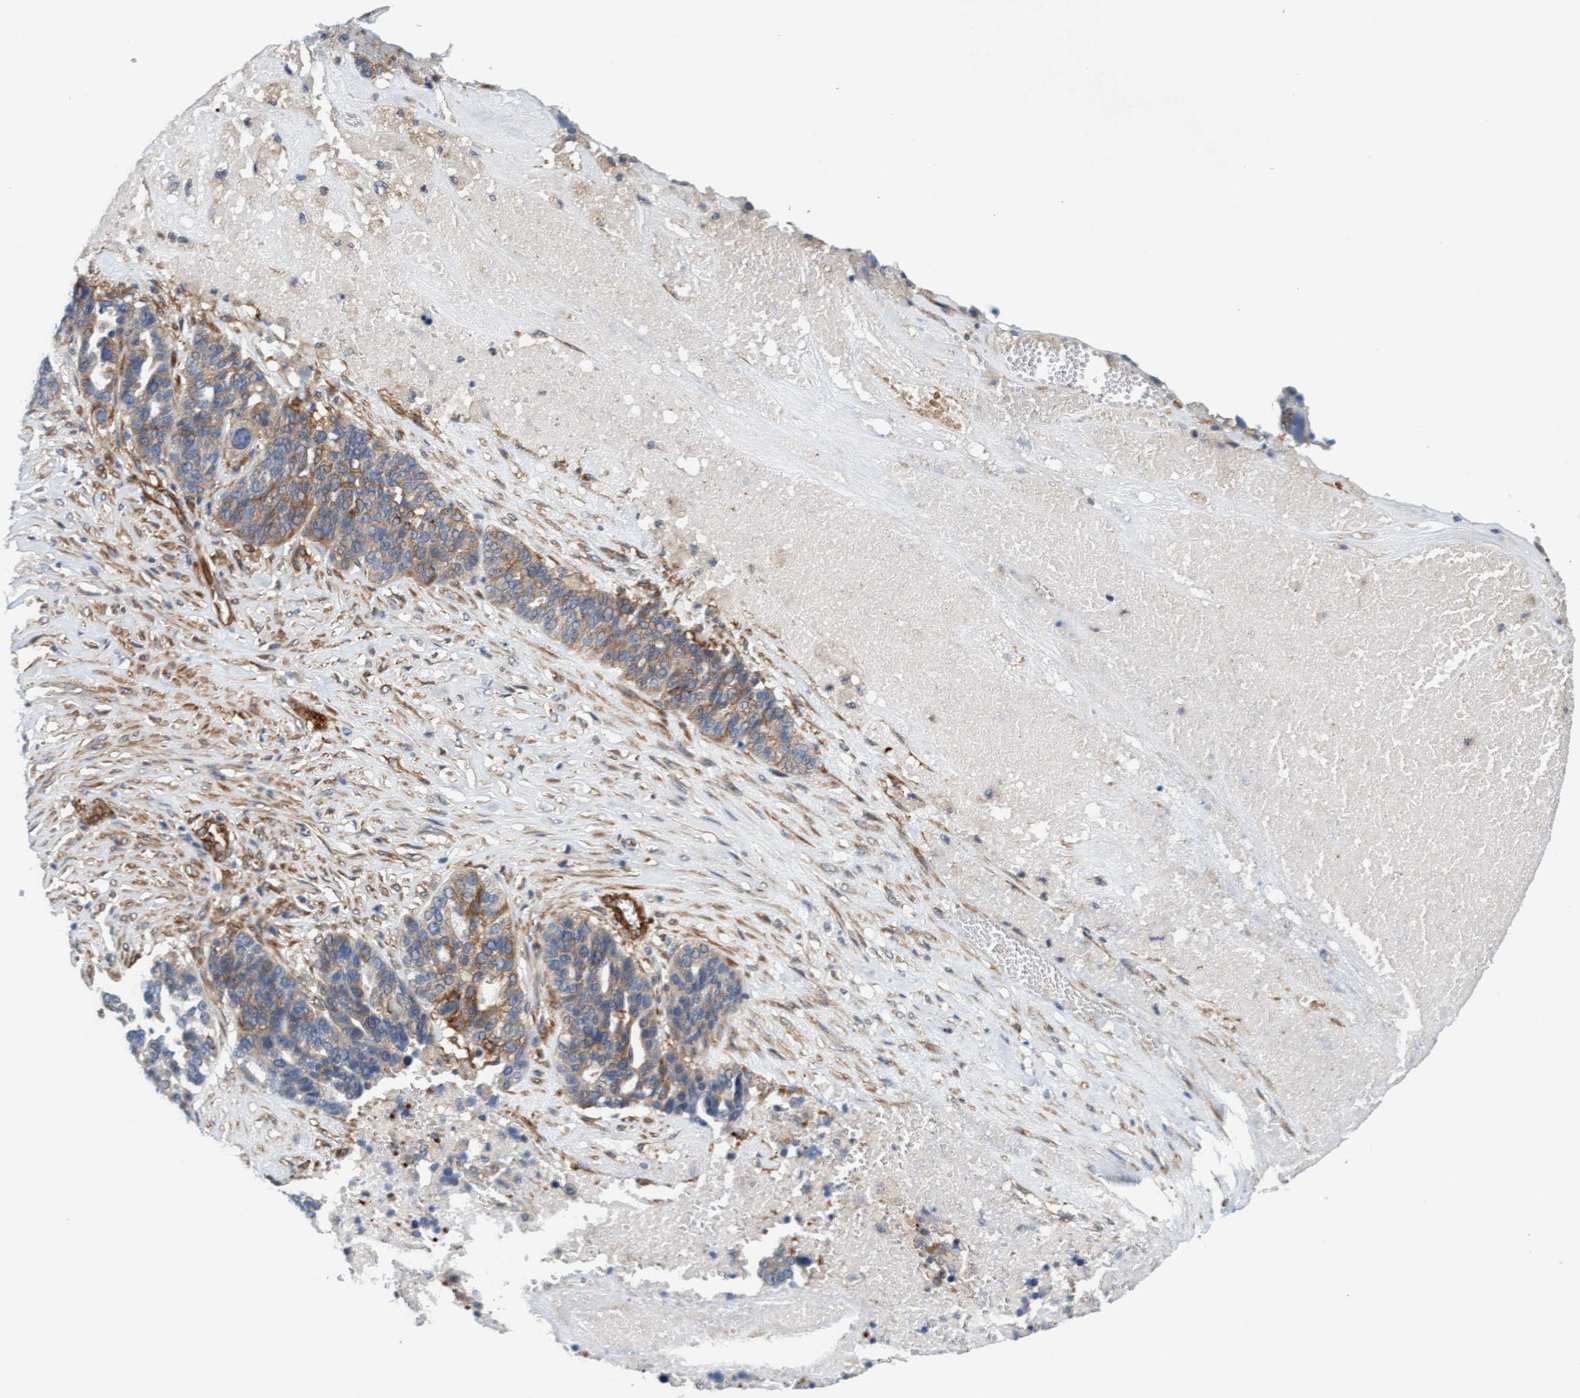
{"staining": {"intensity": "weak", "quantity": ">75%", "location": "cytoplasmic/membranous"}, "tissue": "ovarian cancer", "cell_type": "Tumor cells", "image_type": "cancer", "snomed": [{"axis": "morphology", "description": "Cystadenocarcinoma, serous, NOS"}, {"axis": "topography", "description": "Ovary"}], "caption": "Weak cytoplasmic/membranous staining for a protein is present in about >75% of tumor cells of ovarian cancer using immunohistochemistry.", "gene": "FMNL3", "patient": {"sex": "female", "age": 59}}